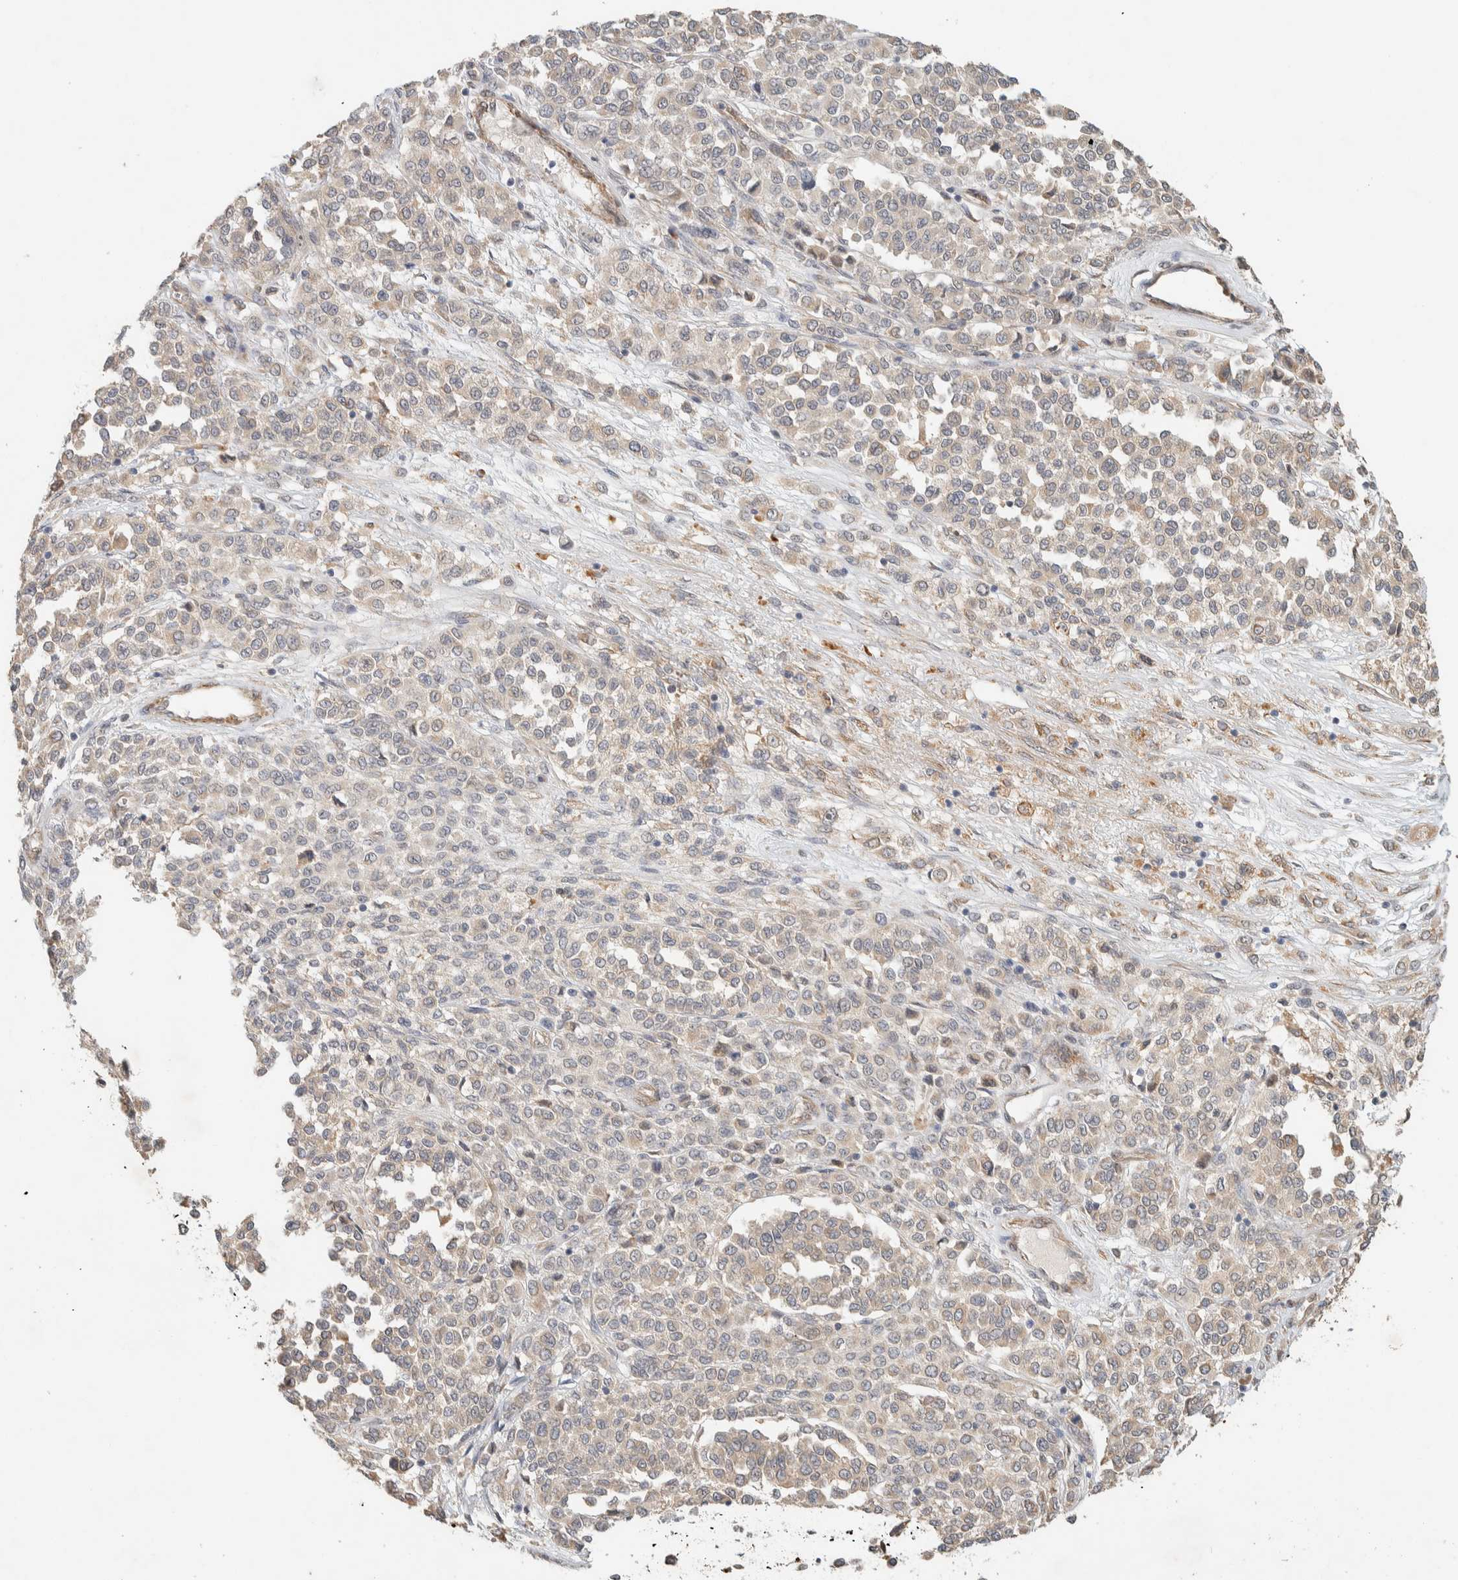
{"staining": {"intensity": "negative", "quantity": "none", "location": "none"}, "tissue": "melanoma", "cell_type": "Tumor cells", "image_type": "cancer", "snomed": [{"axis": "morphology", "description": "Malignant melanoma, Metastatic site"}, {"axis": "topography", "description": "Pancreas"}], "caption": "IHC of human melanoma shows no expression in tumor cells.", "gene": "KLHL40", "patient": {"sex": "female", "age": 30}}